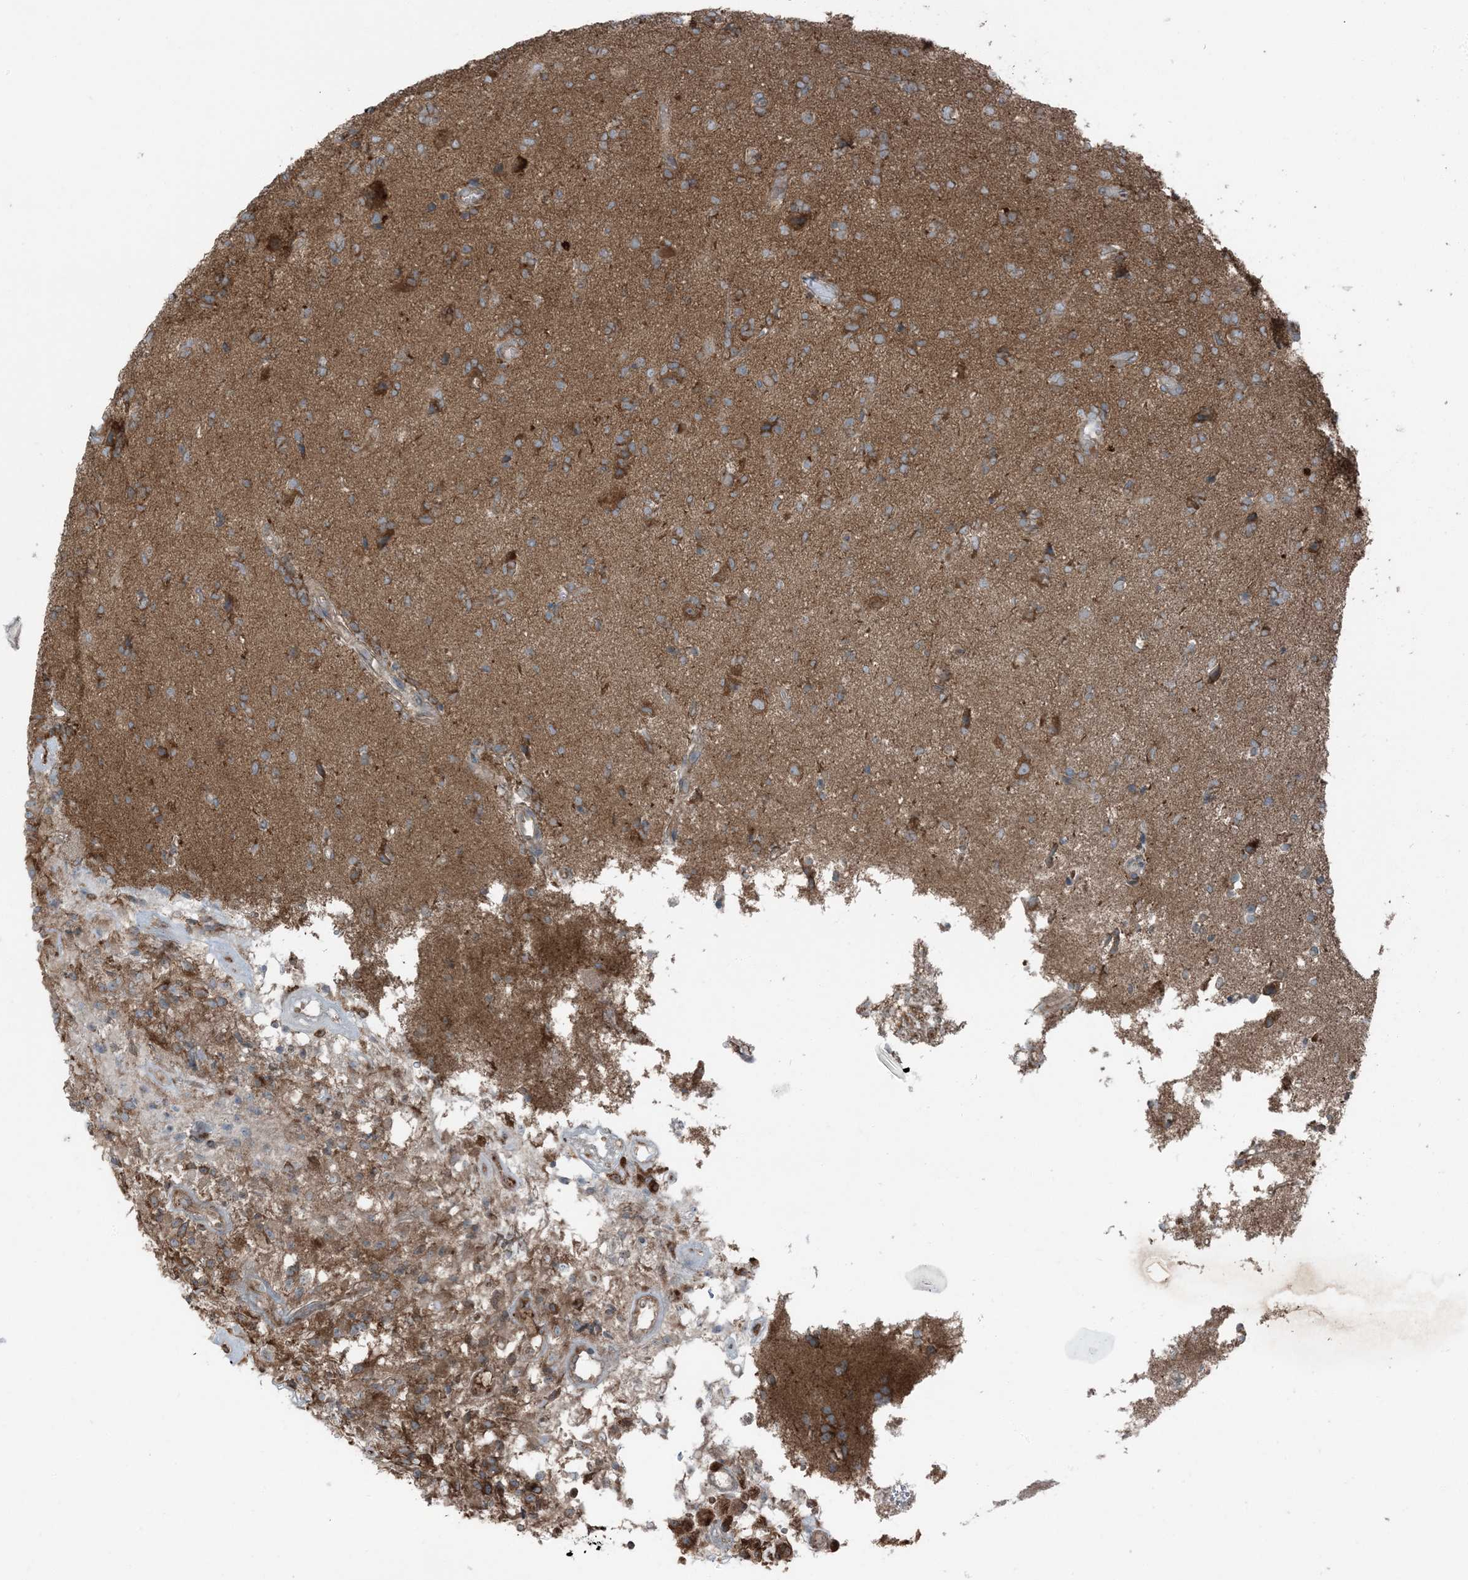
{"staining": {"intensity": "moderate", "quantity": "<25%", "location": "cytoplasmic/membranous"}, "tissue": "glioma", "cell_type": "Tumor cells", "image_type": "cancer", "snomed": [{"axis": "morphology", "description": "Glioma, malignant, High grade"}, {"axis": "topography", "description": "Brain"}], "caption": "Immunohistochemical staining of human malignant high-grade glioma reveals low levels of moderate cytoplasmic/membranous protein expression in approximately <25% of tumor cells. The protein of interest is shown in brown color, while the nuclei are stained blue.", "gene": "RAB3GAP1", "patient": {"sex": "female", "age": 59}}